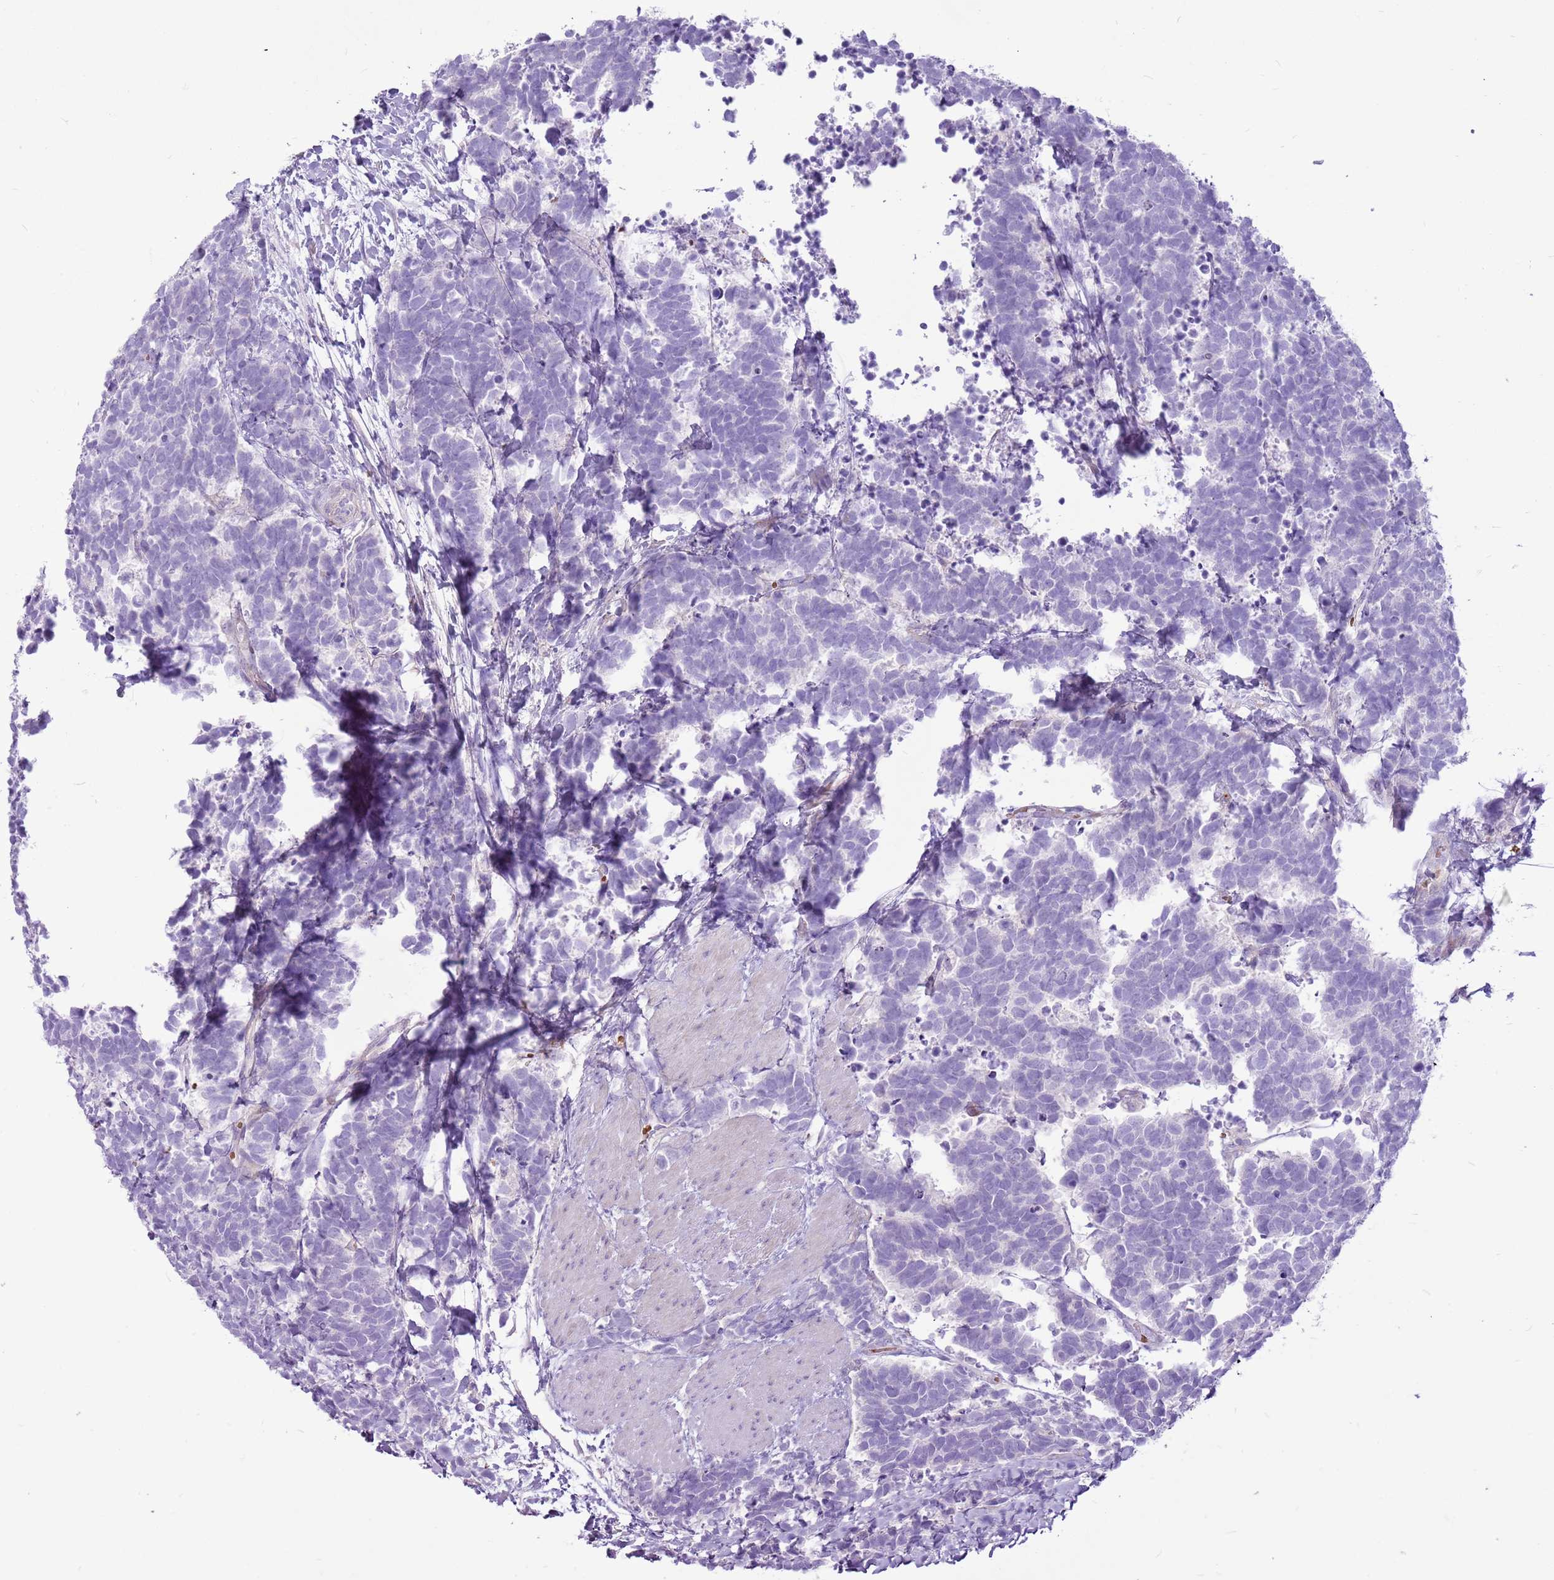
{"staining": {"intensity": "negative", "quantity": "none", "location": "none"}, "tissue": "carcinoid", "cell_type": "Tumor cells", "image_type": "cancer", "snomed": [{"axis": "morphology", "description": "Carcinoma, NOS"}, {"axis": "morphology", "description": "Carcinoid, malignant, NOS"}, {"axis": "topography", "description": "Prostate"}], "caption": "The micrograph shows no staining of tumor cells in malignant carcinoid. (DAB immunohistochemistry visualized using brightfield microscopy, high magnification).", "gene": "CHAC2", "patient": {"sex": "male", "age": 57}}